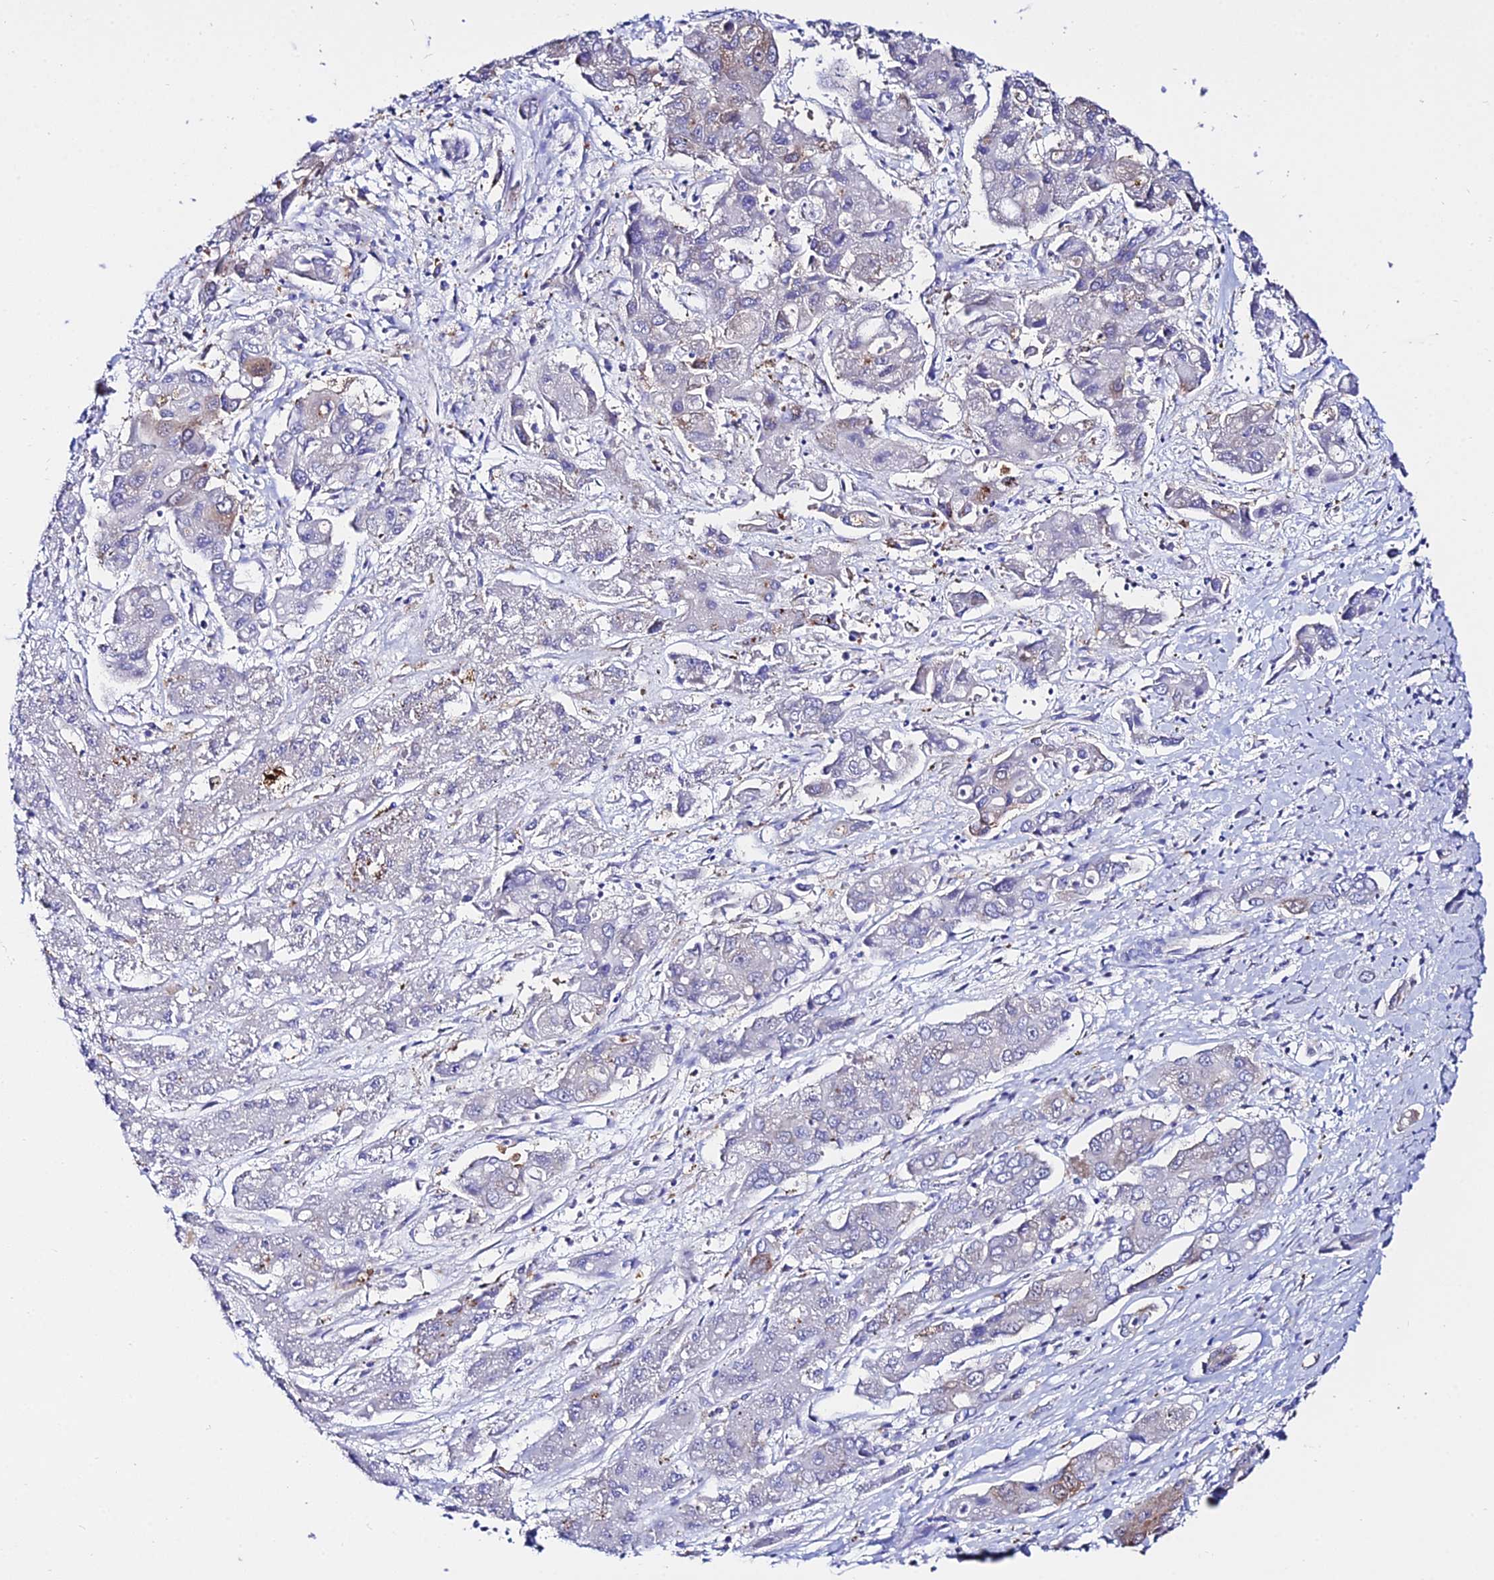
{"staining": {"intensity": "negative", "quantity": "none", "location": "none"}, "tissue": "liver cancer", "cell_type": "Tumor cells", "image_type": "cancer", "snomed": [{"axis": "morphology", "description": "Cholangiocarcinoma"}, {"axis": "topography", "description": "Liver"}], "caption": "Tumor cells show no significant expression in liver cancer. (DAB IHC with hematoxylin counter stain).", "gene": "S100A16", "patient": {"sex": "male", "age": 67}}